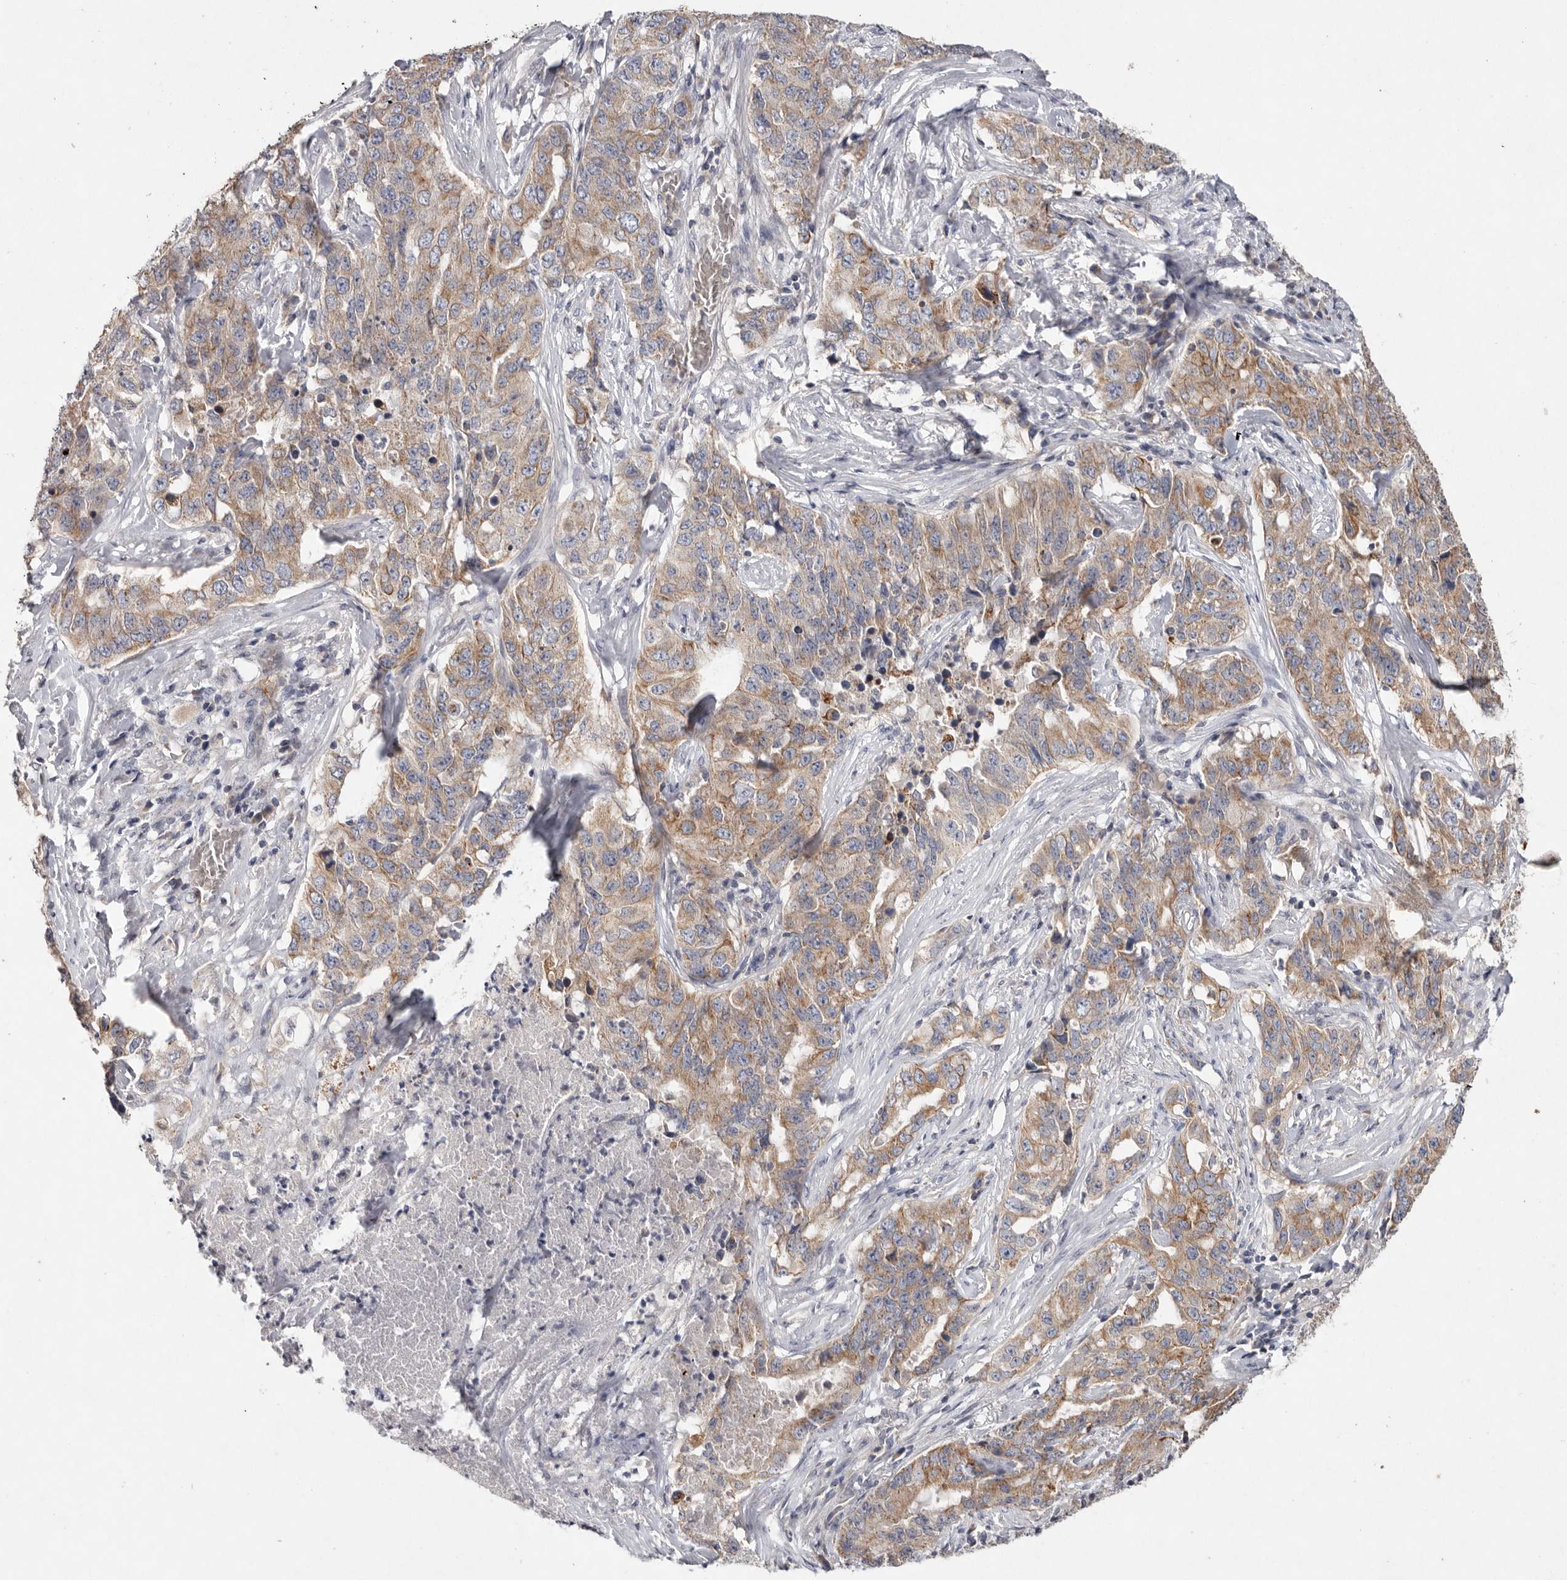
{"staining": {"intensity": "moderate", "quantity": "25%-75%", "location": "cytoplasmic/membranous"}, "tissue": "lung cancer", "cell_type": "Tumor cells", "image_type": "cancer", "snomed": [{"axis": "morphology", "description": "Adenocarcinoma, NOS"}, {"axis": "topography", "description": "Lung"}], "caption": "Brown immunohistochemical staining in human lung adenocarcinoma reveals moderate cytoplasmic/membranous positivity in about 25%-75% of tumor cells.", "gene": "TNFSF14", "patient": {"sex": "female", "age": 51}}